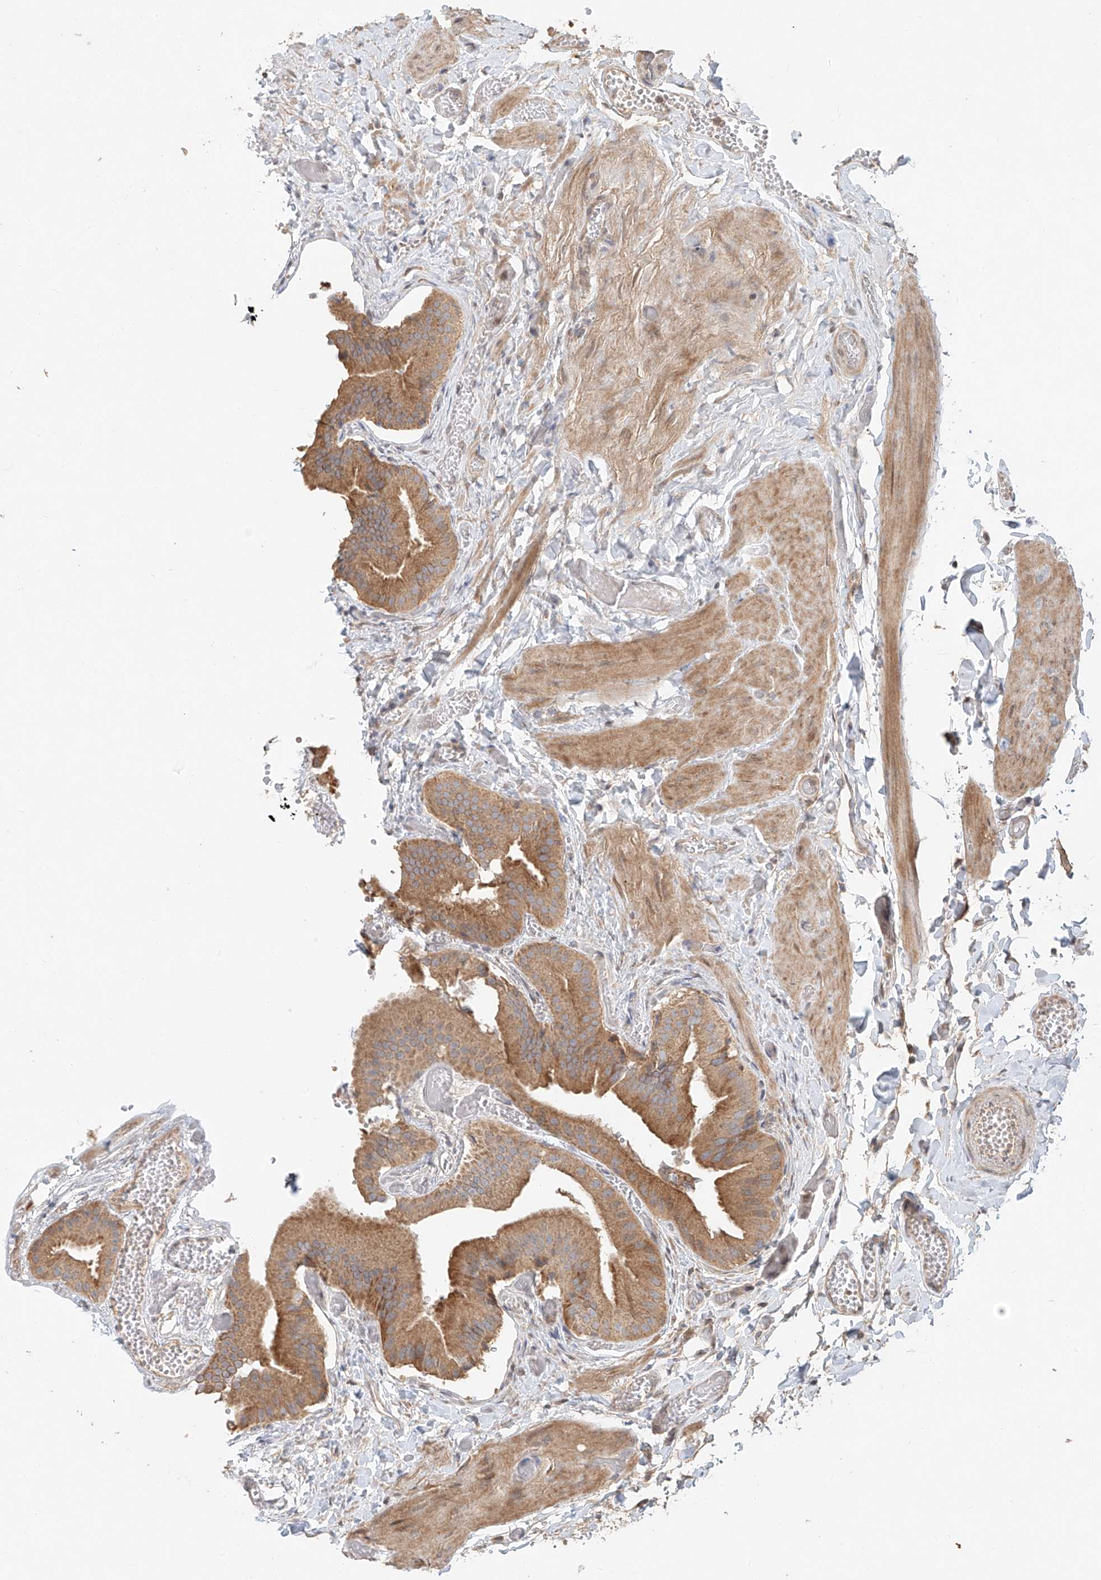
{"staining": {"intensity": "moderate", "quantity": ">75%", "location": "cytoplasmic/membranous"}, "tissue": "gallbladder", "cell_type": "Glandular cells", "image_type": "normal", "snomed": [{"axis": "morphology", "description": "Normal tissue, NOS"}, {"axis": "topography", "description": "Gallbladder"}], "caption": "Moderate cytoplasmic/membranous protein positivity is identified in approximately >75% of glandular cells in gallbladder. (DAB (3,3'-diaminobenzidine) = brown stain, brightfield microscopy at high magnification).", "gene": "TMEM61", "patient": {"sex": "female", "age": 64}}